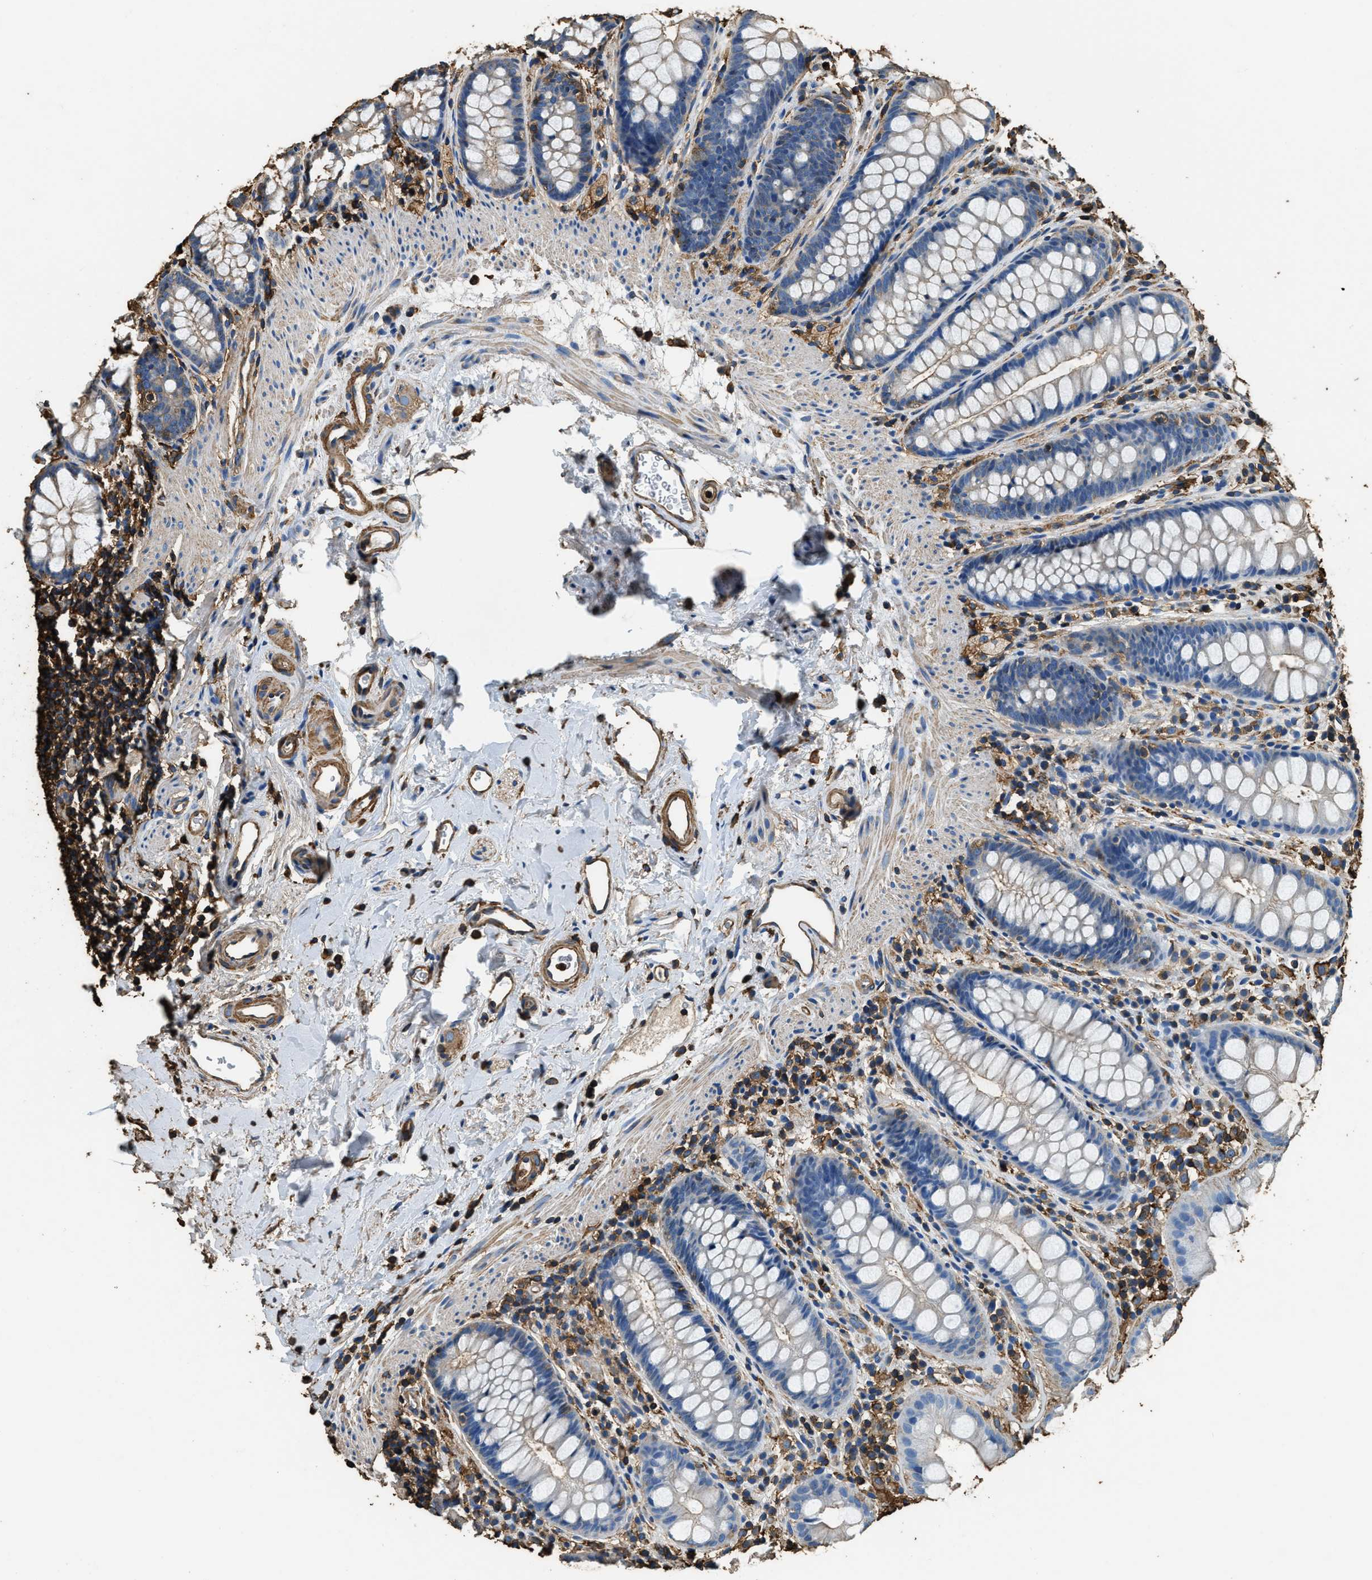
{"staining": {"intensity": "weak", "quantity": "<25%", "location": "cytoplasmic/membranous"}, "tissue": "rectum", "cell_type": "Glandular cells", "image_type": "normal", "snomed": [{"axis": "morphology", "description": "Normal tissue, NOS"}, {"axis": "topography", "description": "Rectum"}], "caption": "DAB immunohistochemical staining of normal rectum exhibits no significant expression in glandular cells. (DAB (3,3'-diaminobenzidine) immunohistochemistry (IHC) visualized using brightfield microscopy, high magnification).", "gene": "ACCS", "patient": {"sex": "female", "age": 65}}